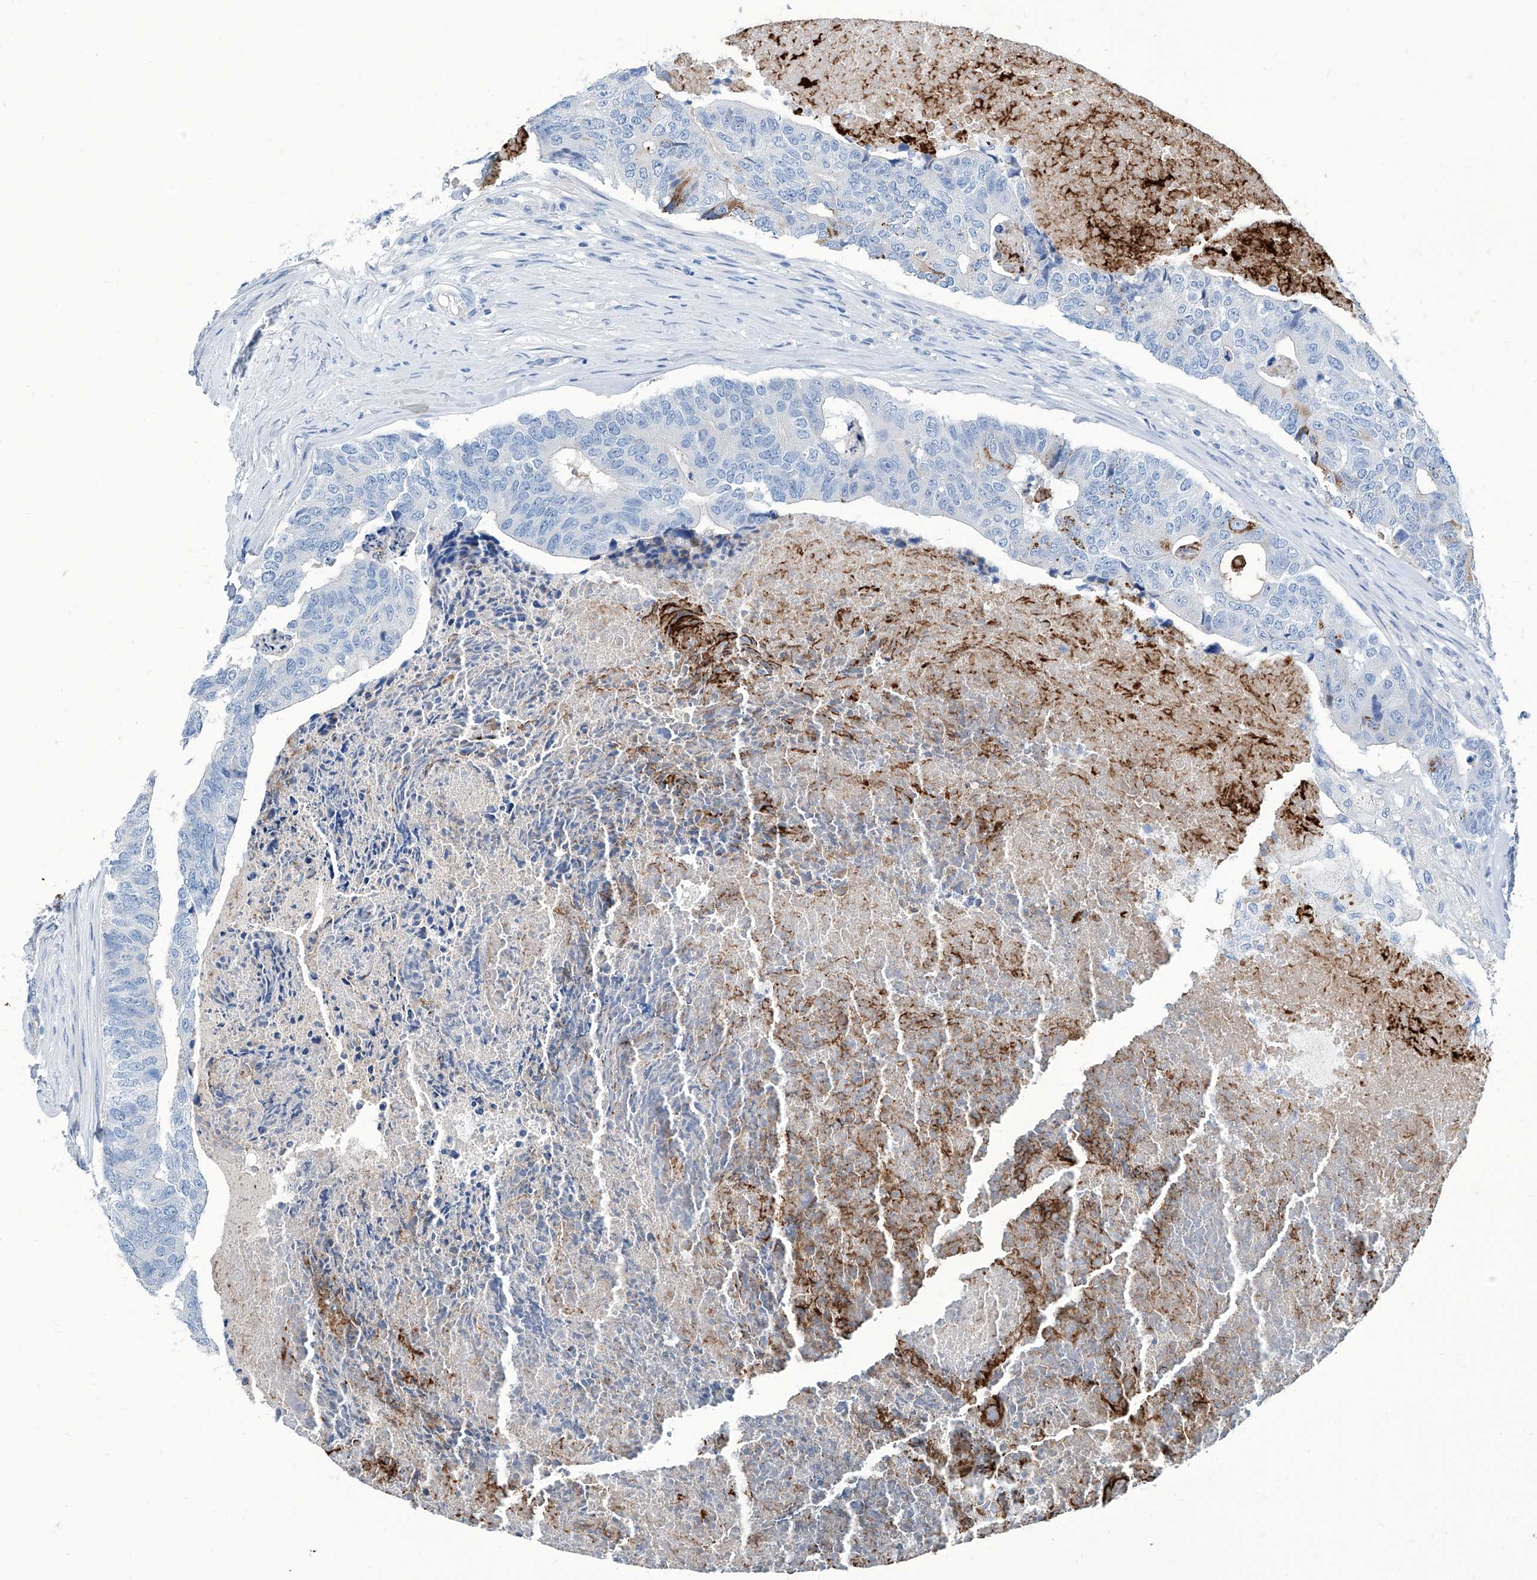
{"staining": {"intensity": "moderate", "quantity": "<25%", "location": "cytoplasmic/membranous"}, "tissue": "colorectal cancer", "cell_type": "Tumor cells", "image_type": "cancer", "snomed": [{"axis": "morphology", "description": "Adenocarcinoma, NOS"}, {"axis": "topography", "description": "Colon"}], "caption": "This histopathology image exhibits immunohistochemistry staining of colorectal adenocarcinoma, with low moderate cytoplasmic/membranous positivity in about <25% of tumor cells.", "gene": "ZNF519", "patient": {"sex": "female", "age": 67}}